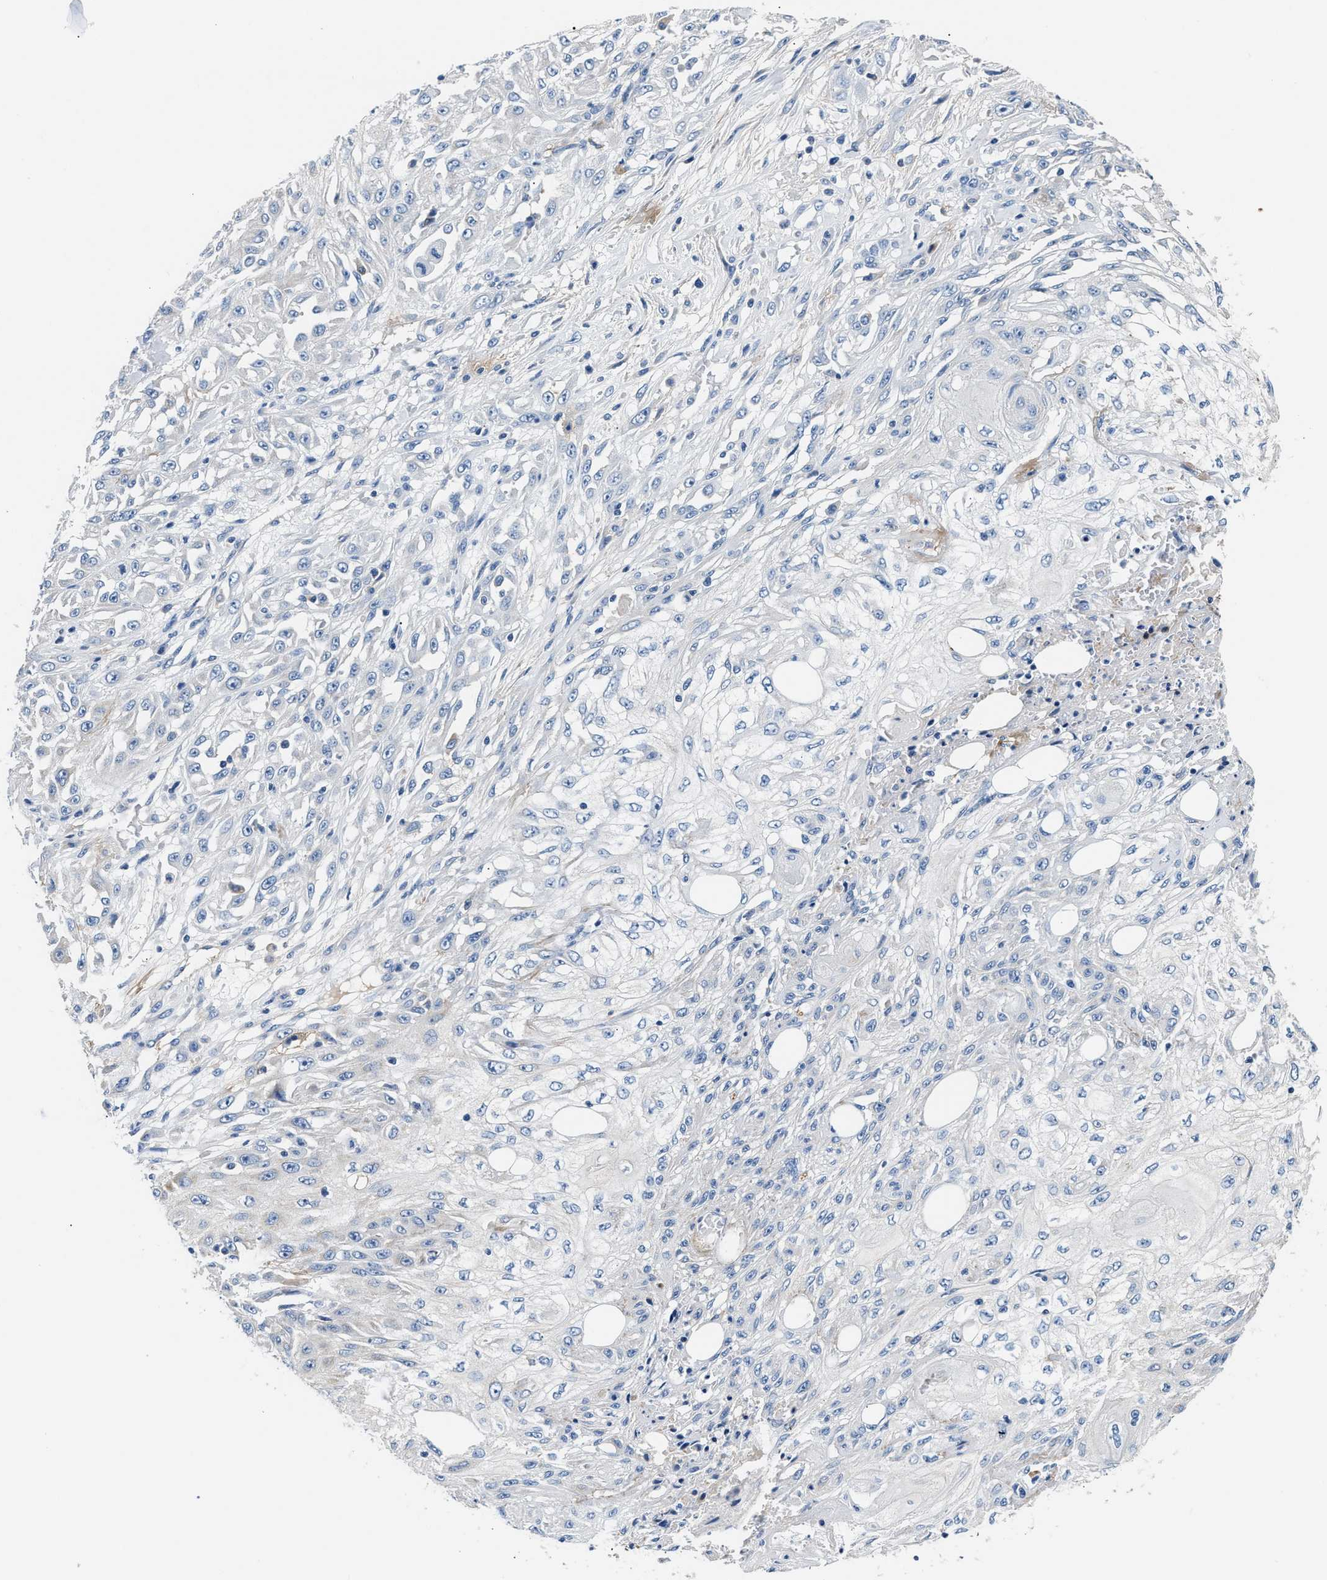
{"staining": {"intensity": "negative", "quantity": "none", "location": "none"}, "tissue": "skin cancer", "cell_type": "Tumor cells", "image_type": "cancer", "snomed": [{"axis": "morphology", "description": "Squamous cell carcinoma, NOS"}, {"axis": "morphology", "description": "Squamous cell carcinoma, metastatic, NOS"}, {"axis": "topography", "description": "Skin"}, {"axis": "topography", "description": "Lymph node"}], "caption": "This micrograph is of skin cancer stained with IHC to label a protein in brown with the nuclei are counter-stained blue. There is no positivity in tumor cells.", "gene": "TUT7", "patient": {"sex": "male", "age": 75}}